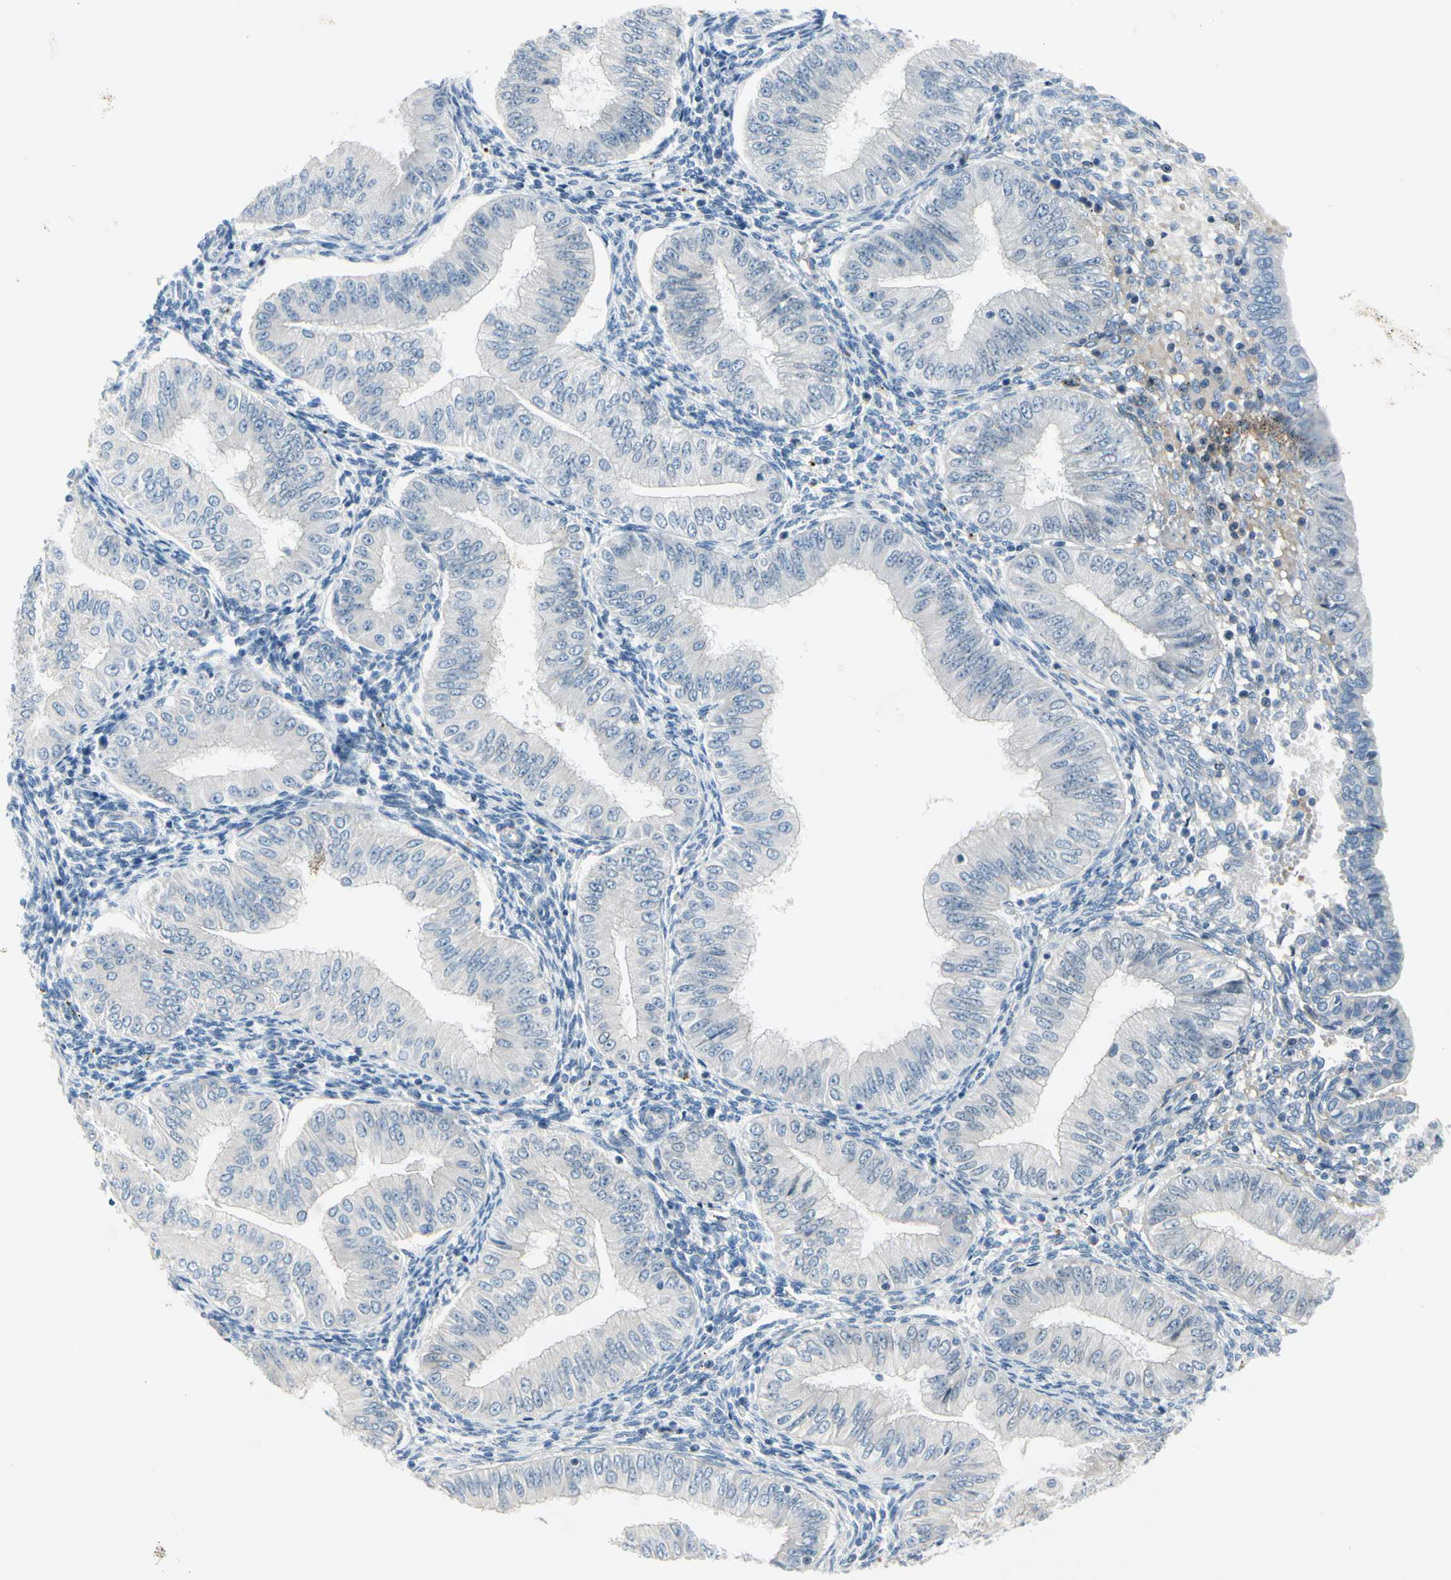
{"staining": {"intensity": "negative", "quantity": "none", "location": "none"}, "tissue": "endometrial cancer", "cell_type": "Tumor cells", "image_type": "cancer", "snomed": [{"axis": "morphology", "description": "Normal tissue, NOS"}, {"axis": "morphology", "description": "Adenocarcinoma, NOS"}, {"axis": "topography", "description": "Endometrium"}], "caption": "Immunohistochemical staining of endometrial adenocarcinoma demonstrates no significant positivity in tumor cells. (Stains: DAB immunohistochemistry (IHC) with hematoxylin counter stain, Microscopy: brightfield microscopy at high magnification).", "gene": "FCER2", "patient": {"sex": "female", "age": 53}}